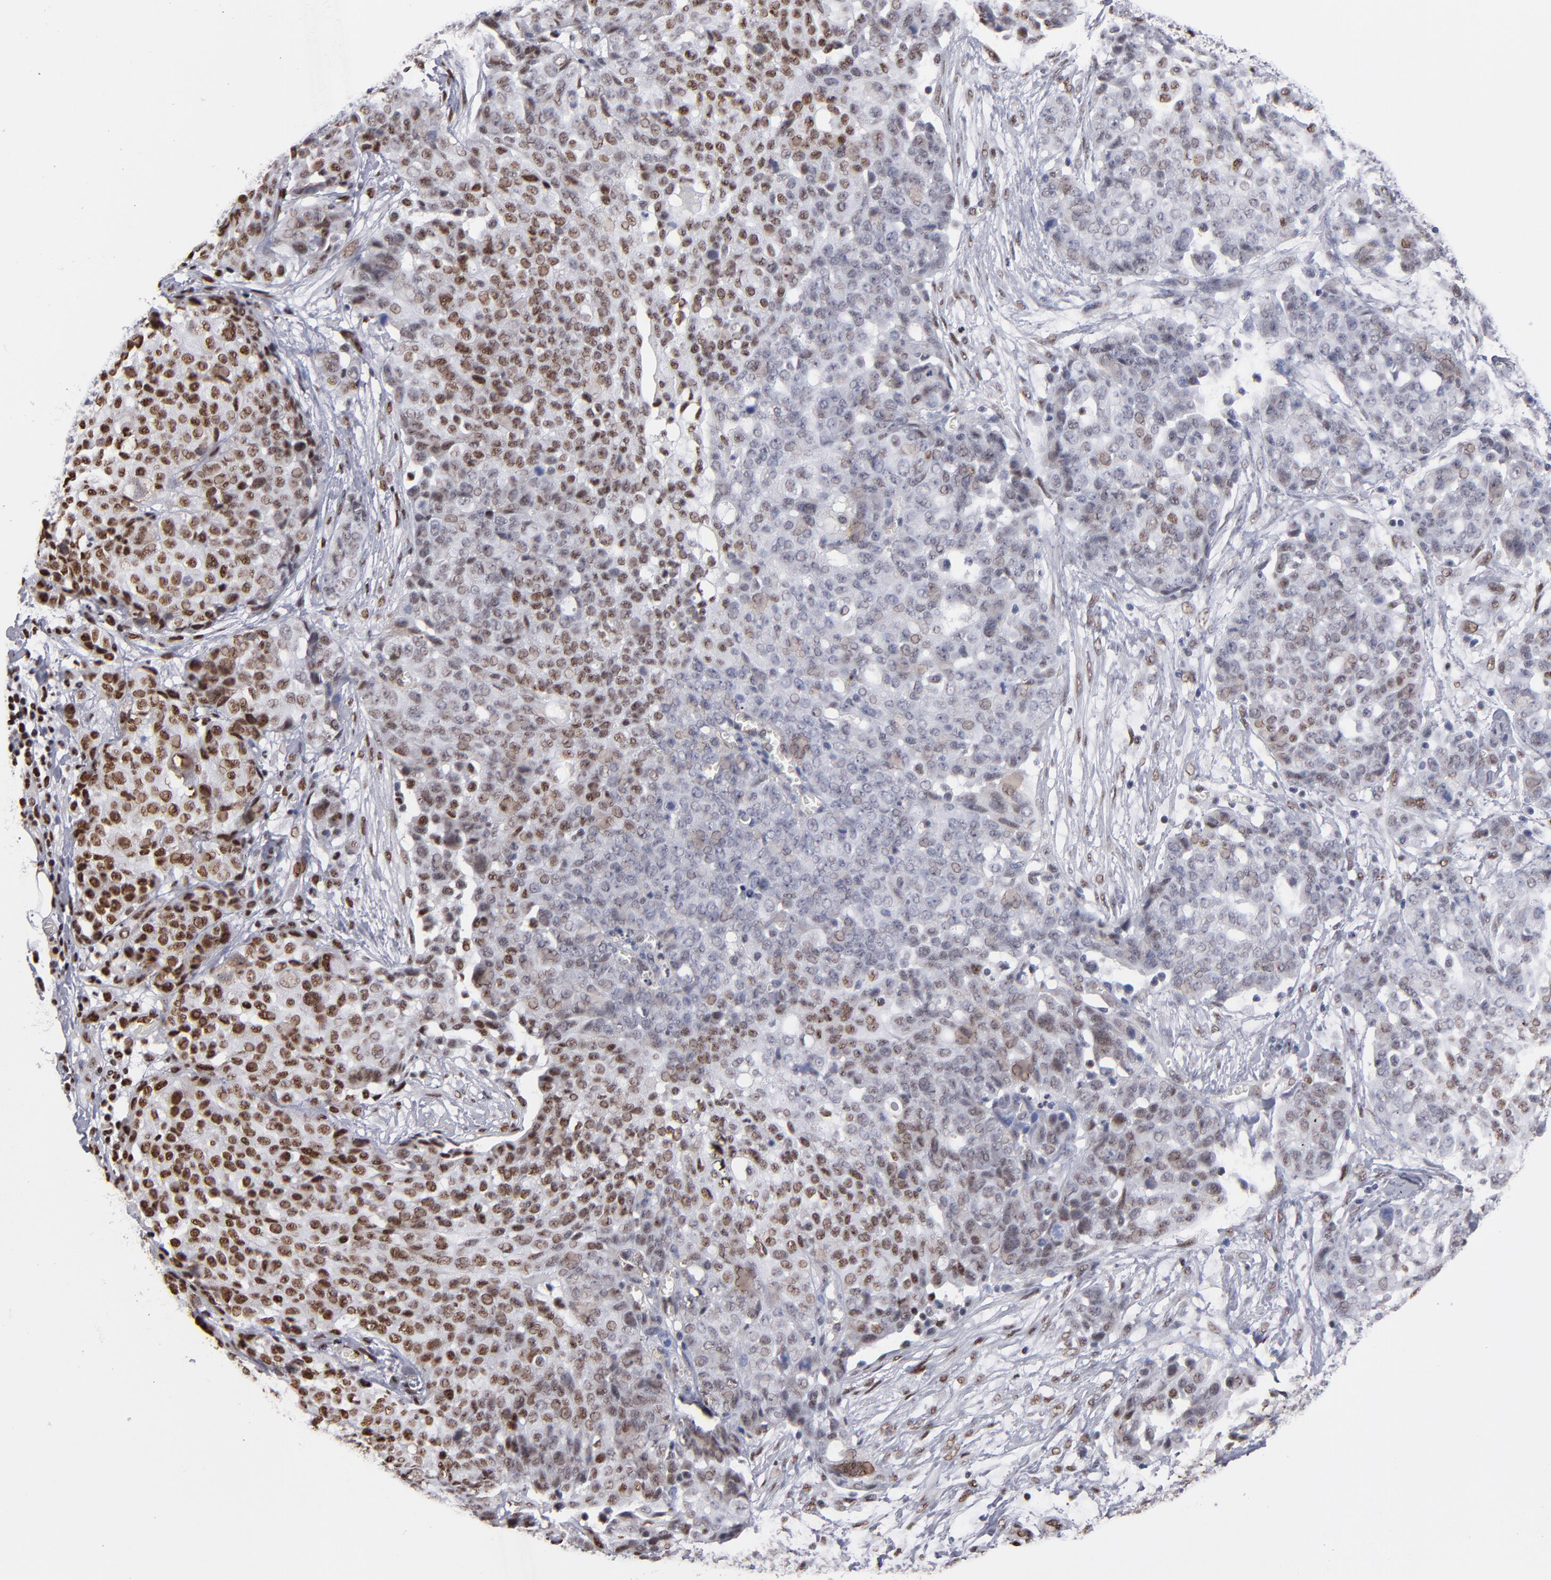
{"staining": {"intensity": "moderate", "quantity": "25%-75%", "location": "nuclear"}, "tissue": "ovarian cancer", "cell_type": "Tumor cells", "image_type": "cancer", "snomed": [{"axis": "morphology", "description": "Cystadenocarcinoma, serous, NOS"}, {"axis": "topography", "description": "Soft tissue"}, {"axis": "topography", "description": "Ovary"}], "caption": "Serous cystadenocarcinoma (ovarian) tissue demonstrates moderate nuclear expression in about 25%-75% of tumor cells The staining was performed using DAB (3,3'-diaminobenzidine) to visualize the protein expression in brown, while the nuclei were stained in blue with hematoxylin (Magnification: 20x).", "gene": "MN1", "patient": {"sex": "female", "age": 57}}